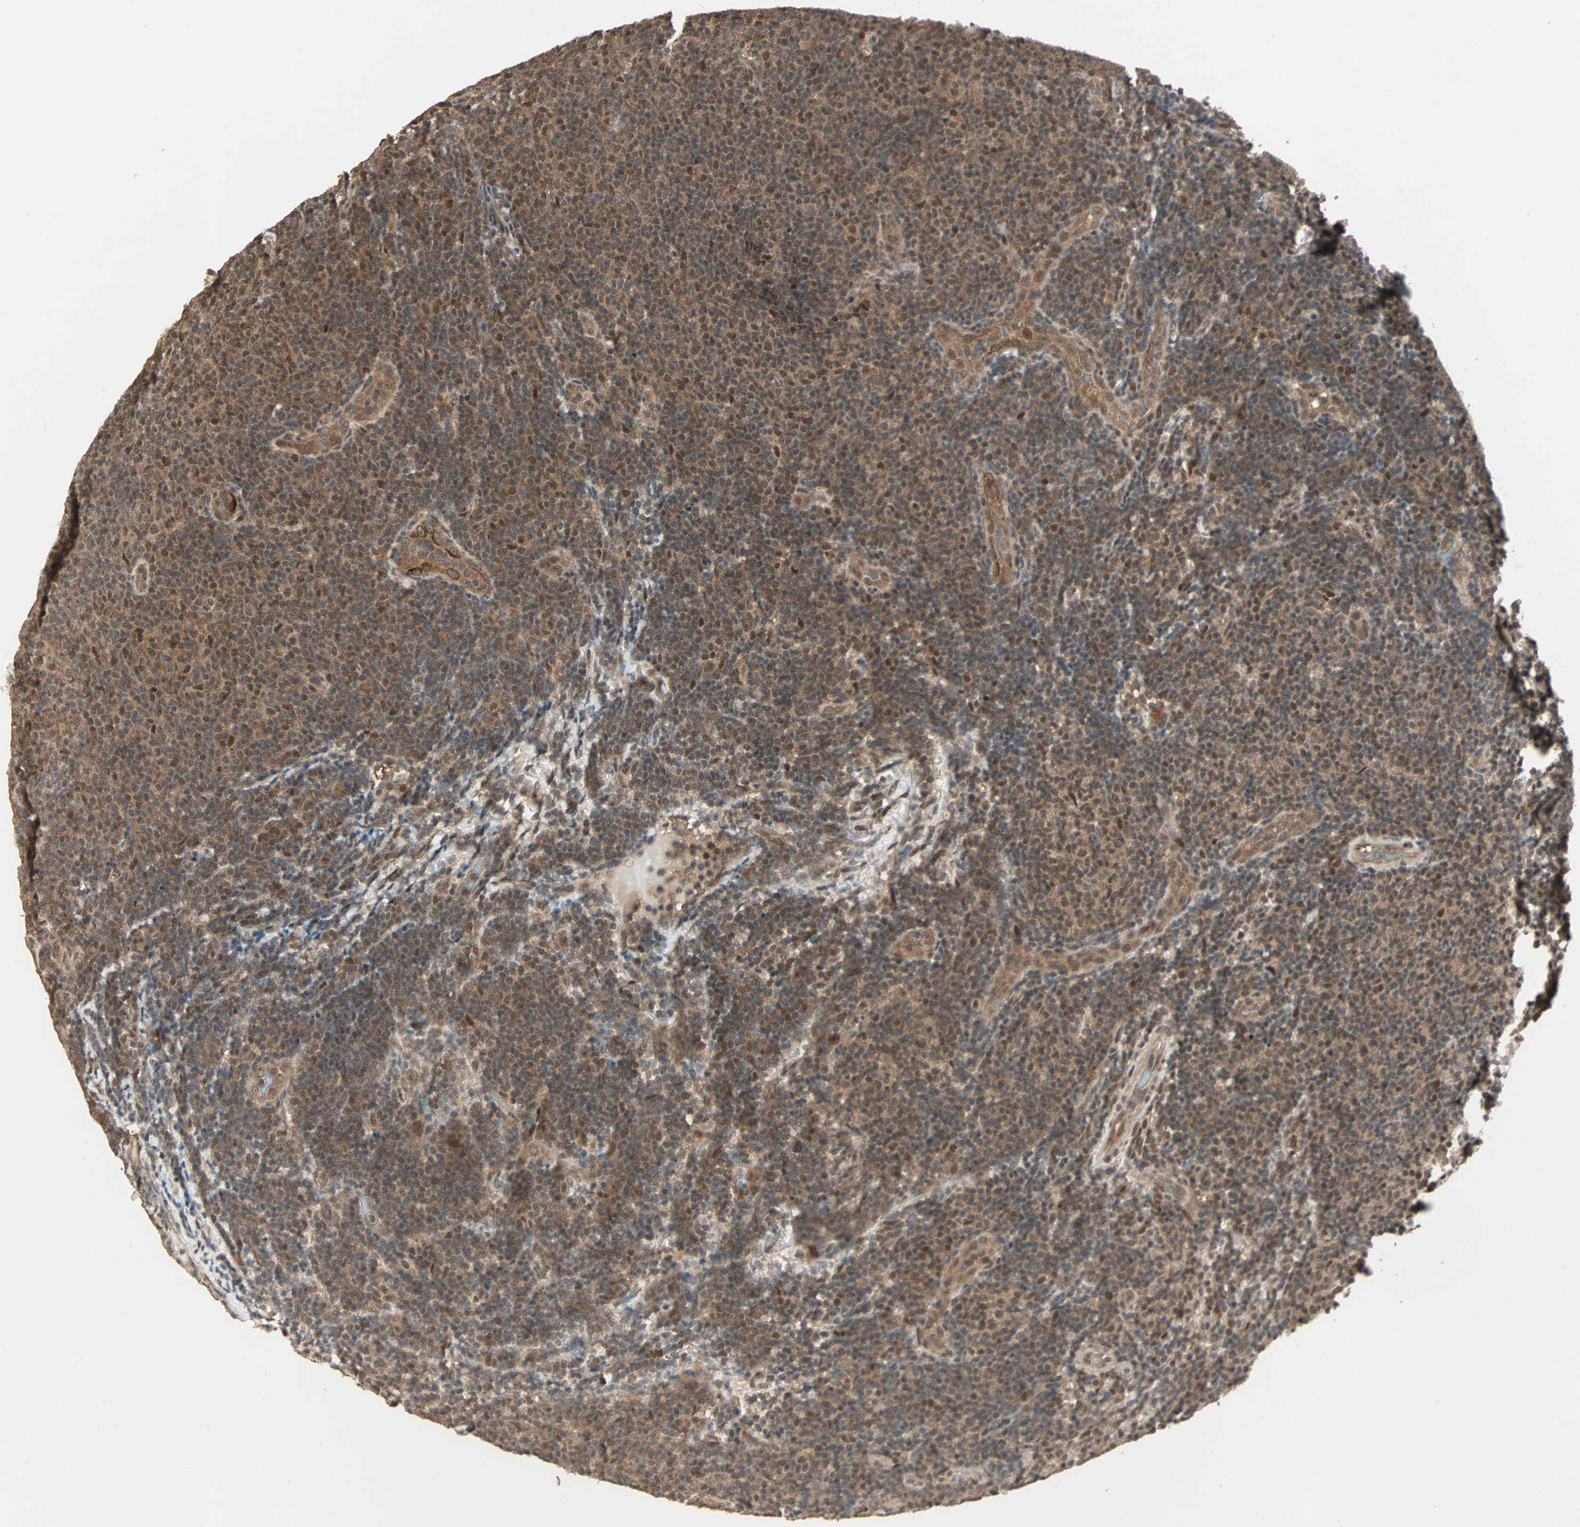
{"staining": {"intensity": "moderate", "quantity": ">75%", "location": "cytoplasmic/membranous,nuclear"}, "tissue": "lymphoma", "cell_type": "Tumor cells", "image_type": "cancer", "snomed": [{"axis": "morphology", "description": "Malignant lymphoma, non-Hodgkin's type, Low grade"}, {"axis": "topography", "description": "Lymph node"}], "caption": "Protein analysis of malignant lymphoma, non-Hodgkin's type (low-grade) tissue reveals moderate cytoplasmic/membranous and nuclear expression in approximately >75% of tumor cells. Nuclei are stained in blue.", "gene": "ZNF701", "patient": {"sex": "male", "age": 83}}